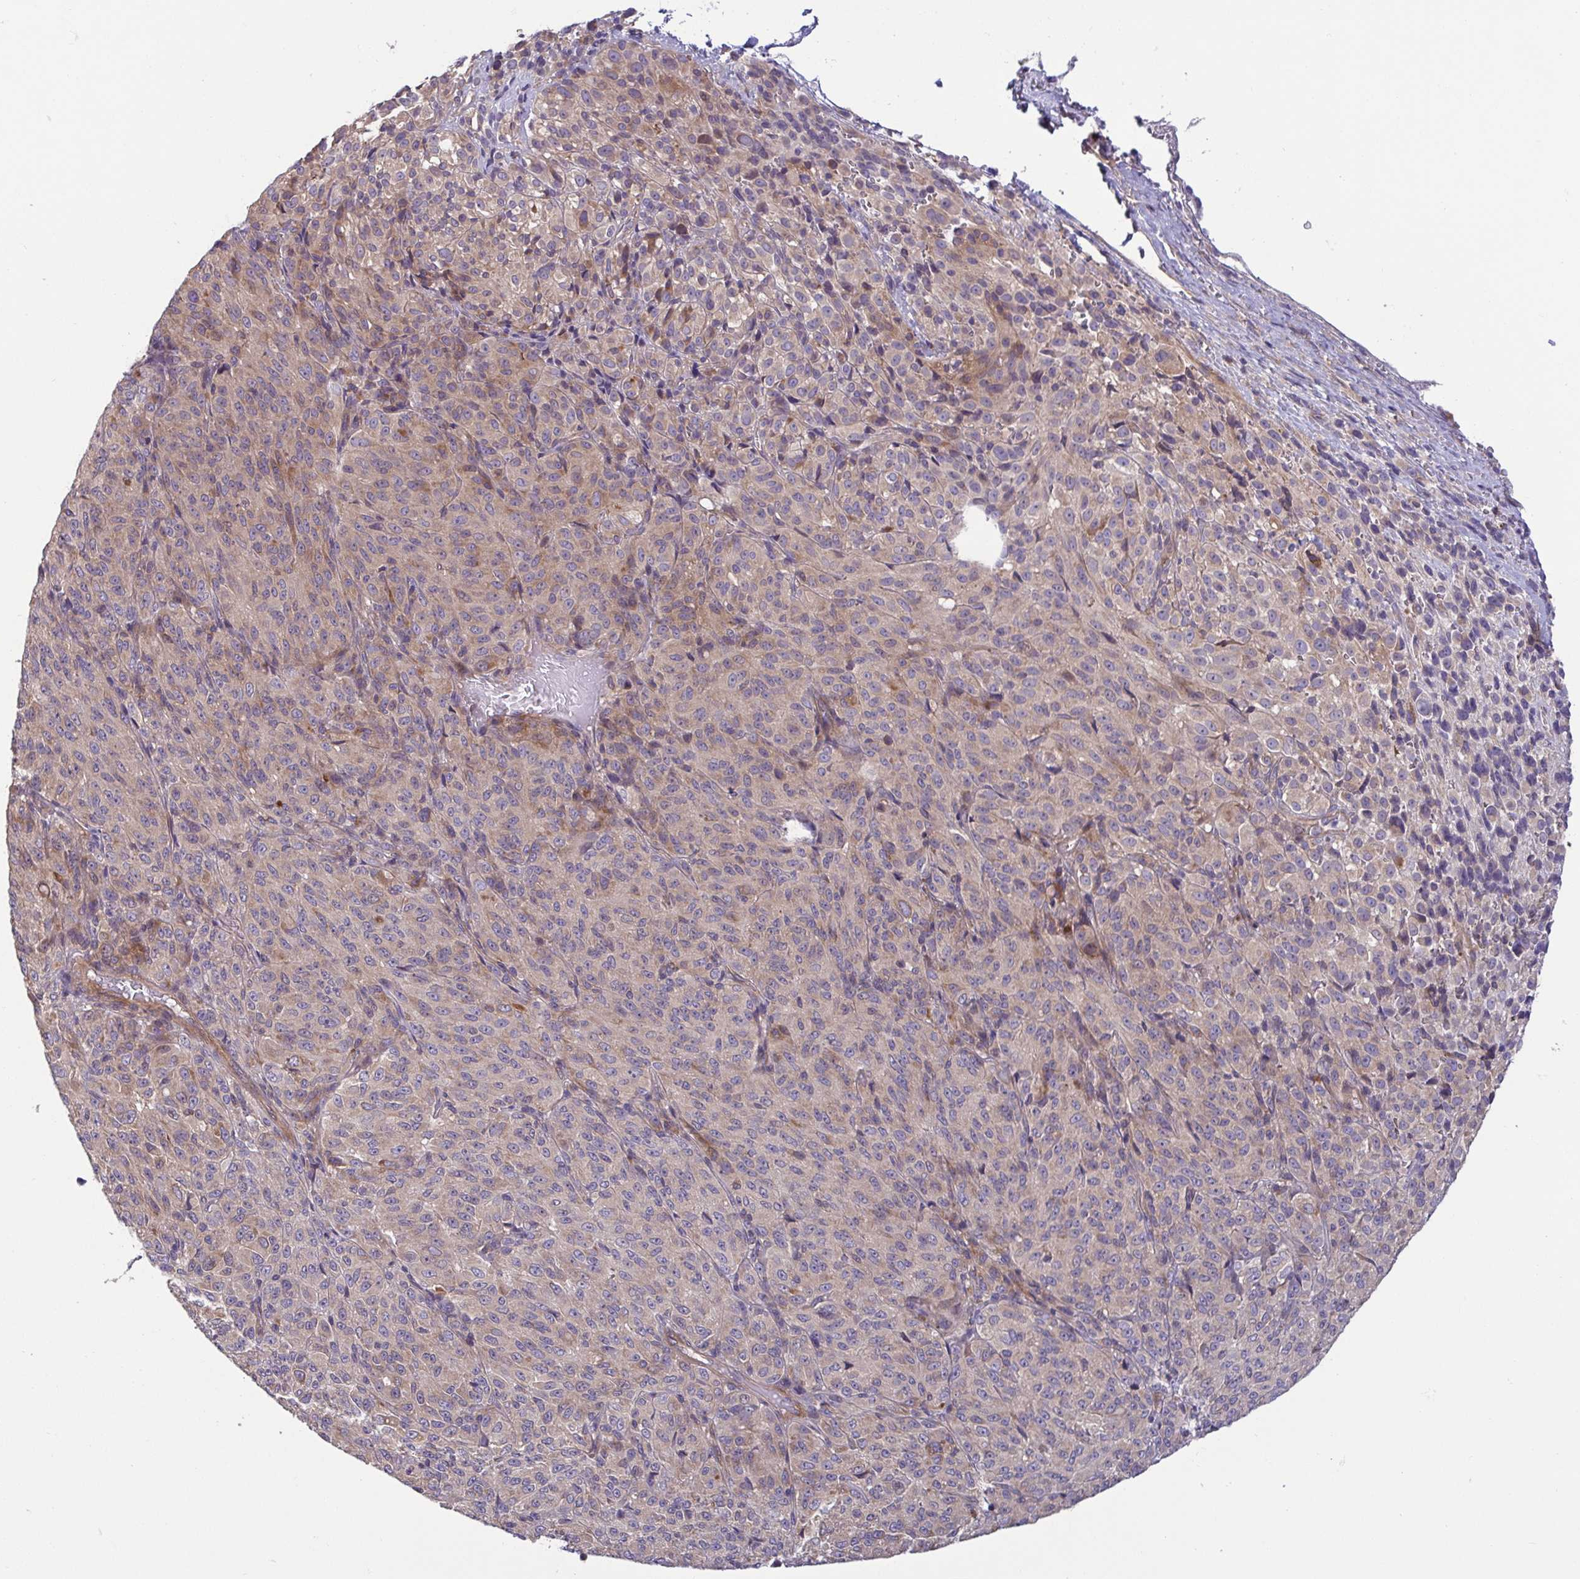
{"staining": {"intensity": "weak", "quantity": ">75%", "location": "cytoplasmic/membranous"}, "tissue": "melanoma", "cell_type": "Tumor cells", "image_type": "cancer", "snomed": [{"axis": "morphology", "description": "Malignant melanoma, Metastatic site"}, {"axis": "topography", "description": "Brain"}], "caption": "Weak cytoplasmic/membranous staining for a protein is appreciated in approximately >75% of tumor cells of malignant melanoma (metastatic site) using immunohistochemistry.", "gene": "LMF2", "patient": {"sex": "female", "age": 56}}